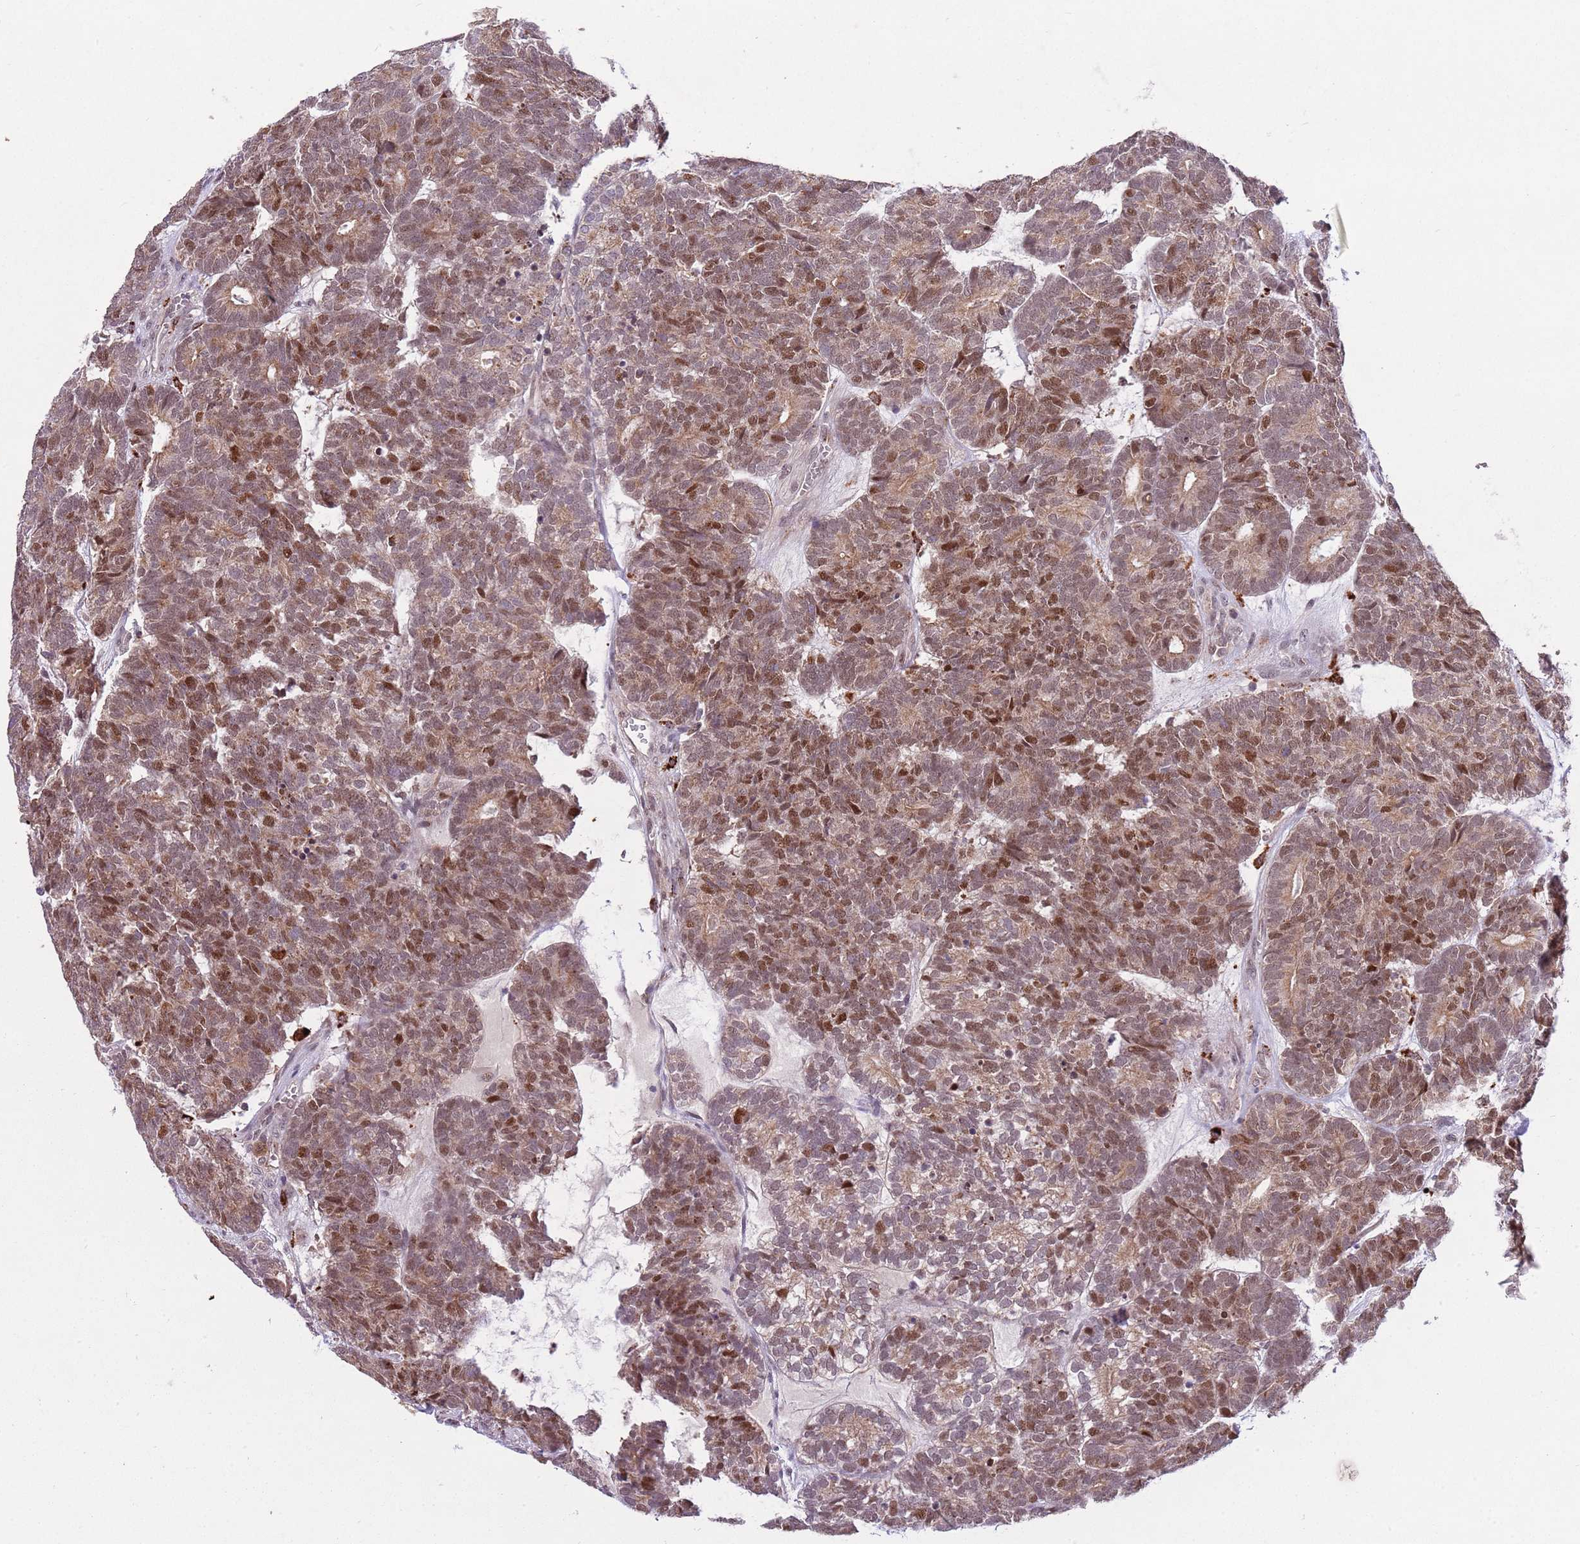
{"staining": {"intensity": "moderate", "quantity": ">75%", "location": "cytoplasmic/membranous,nuclear"}, "tissue": "head and neck cancer", "cell_type": "Tumor cells", "image_type": "cancer", "snomed": [{"axis": "morphology", "description": "Adenocarcinoma, NOS"}, {"axis": "topography", "description": "Head-Neck"}], "caption": "Immunohistochemistry (DAB (3,3'-diaminobenzidine)) staining of head and neck cancer (adenocarcinoma) displays moderate cytoplasmic/membranous and nuclear protein positivity in approximately >75% of tumor cells.", "gene": "TRIM27", "patient": {"sex": "female", "age": 81}}